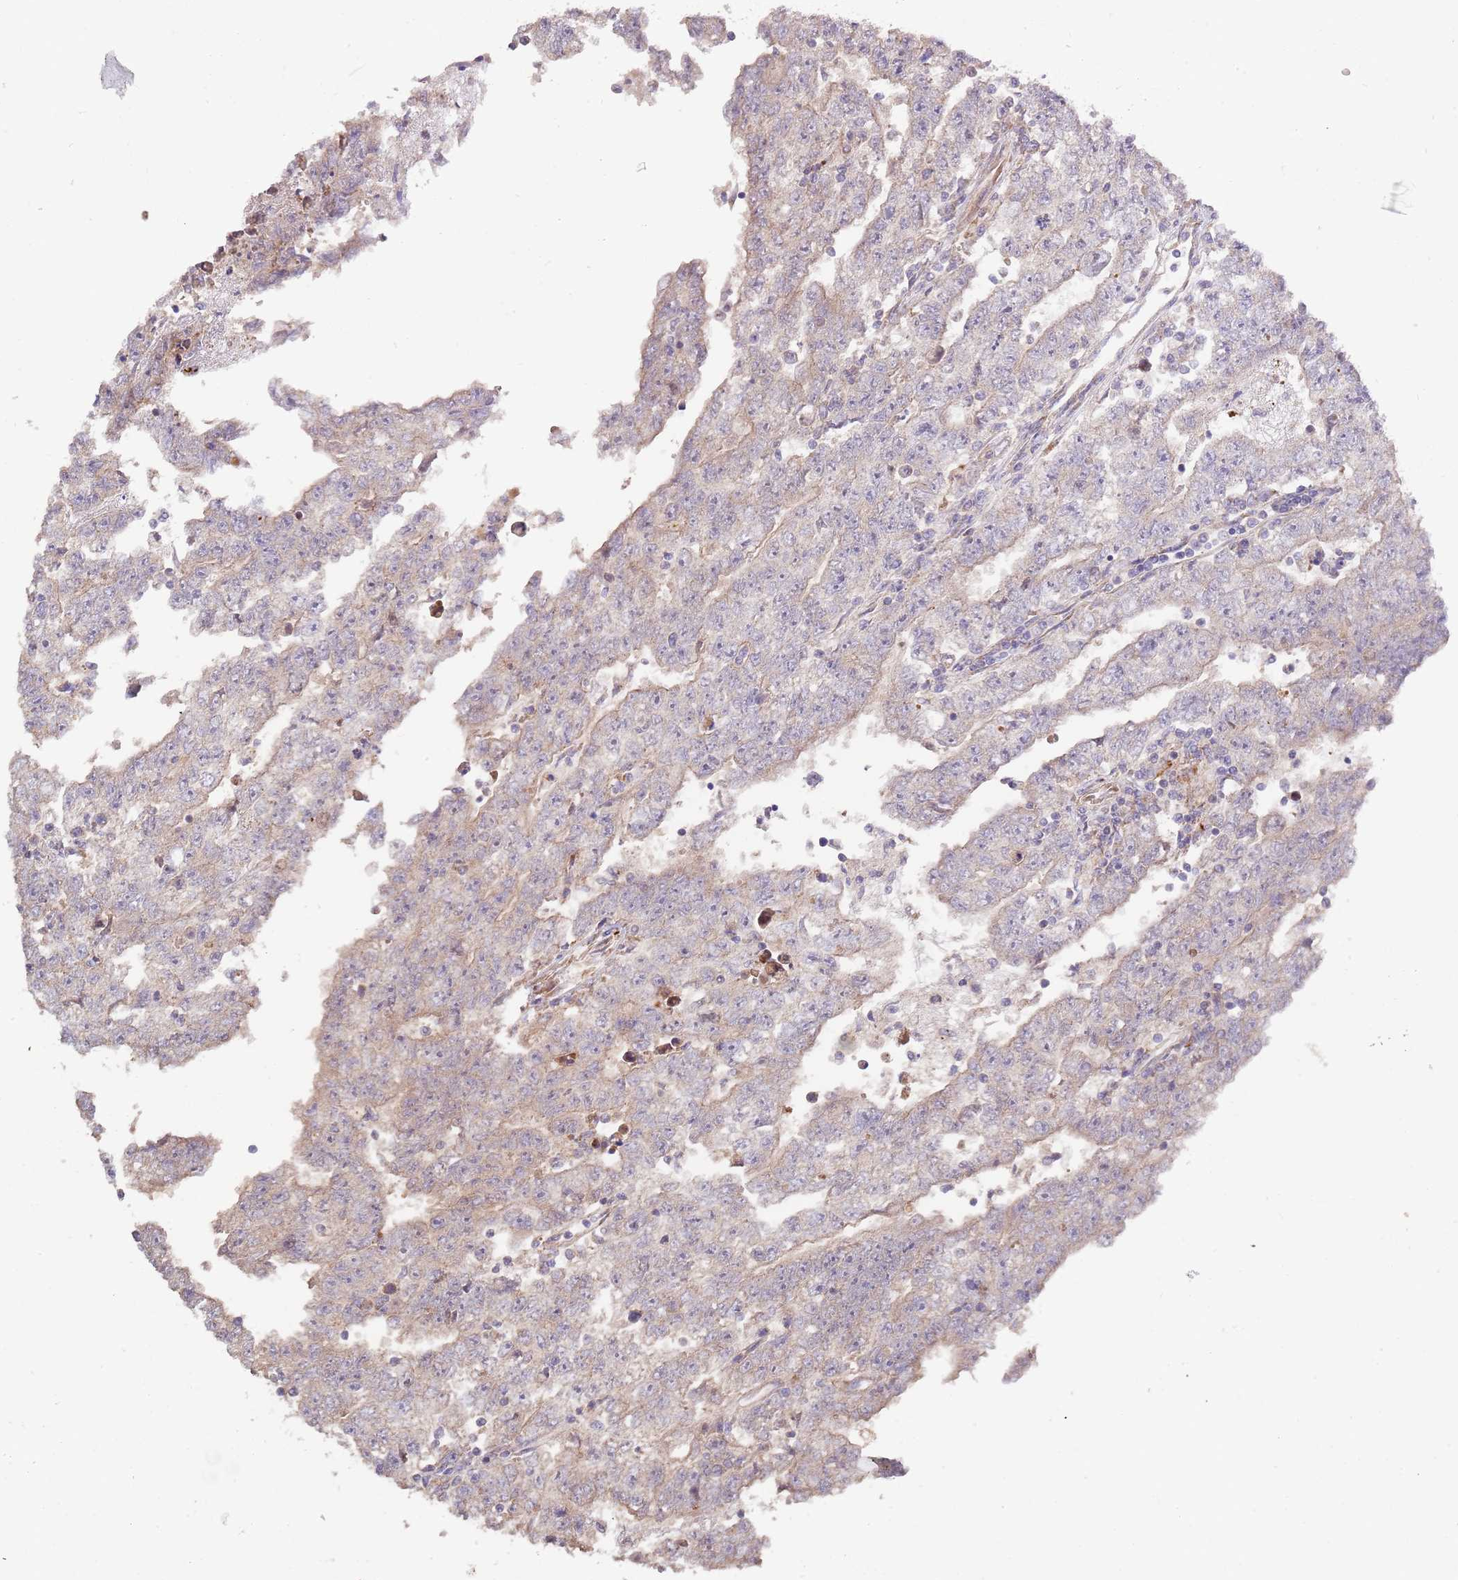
{"staining": {"intensity": "negative", "quantity": "none", "location": "none"}, "tissue": "testis cancer", "cell_type": "Tumor cells", "image_type": "cancer", "snomed": [{"axis": "morphology", "description": "Carcinoma, Embryonal, NOS"}, {"axis": "topography", "description": "Testis"}], "caption": "Tumor cells show no significant expression in testis embryonal carcinoma. The staining is performed using DAB (3,3'-diaminobenzidine) brown chromogen with nuclei counter-stained in using hematoxylin.", "gene": "ABCC10", "patient": {"sex": "male", "age": 25}}